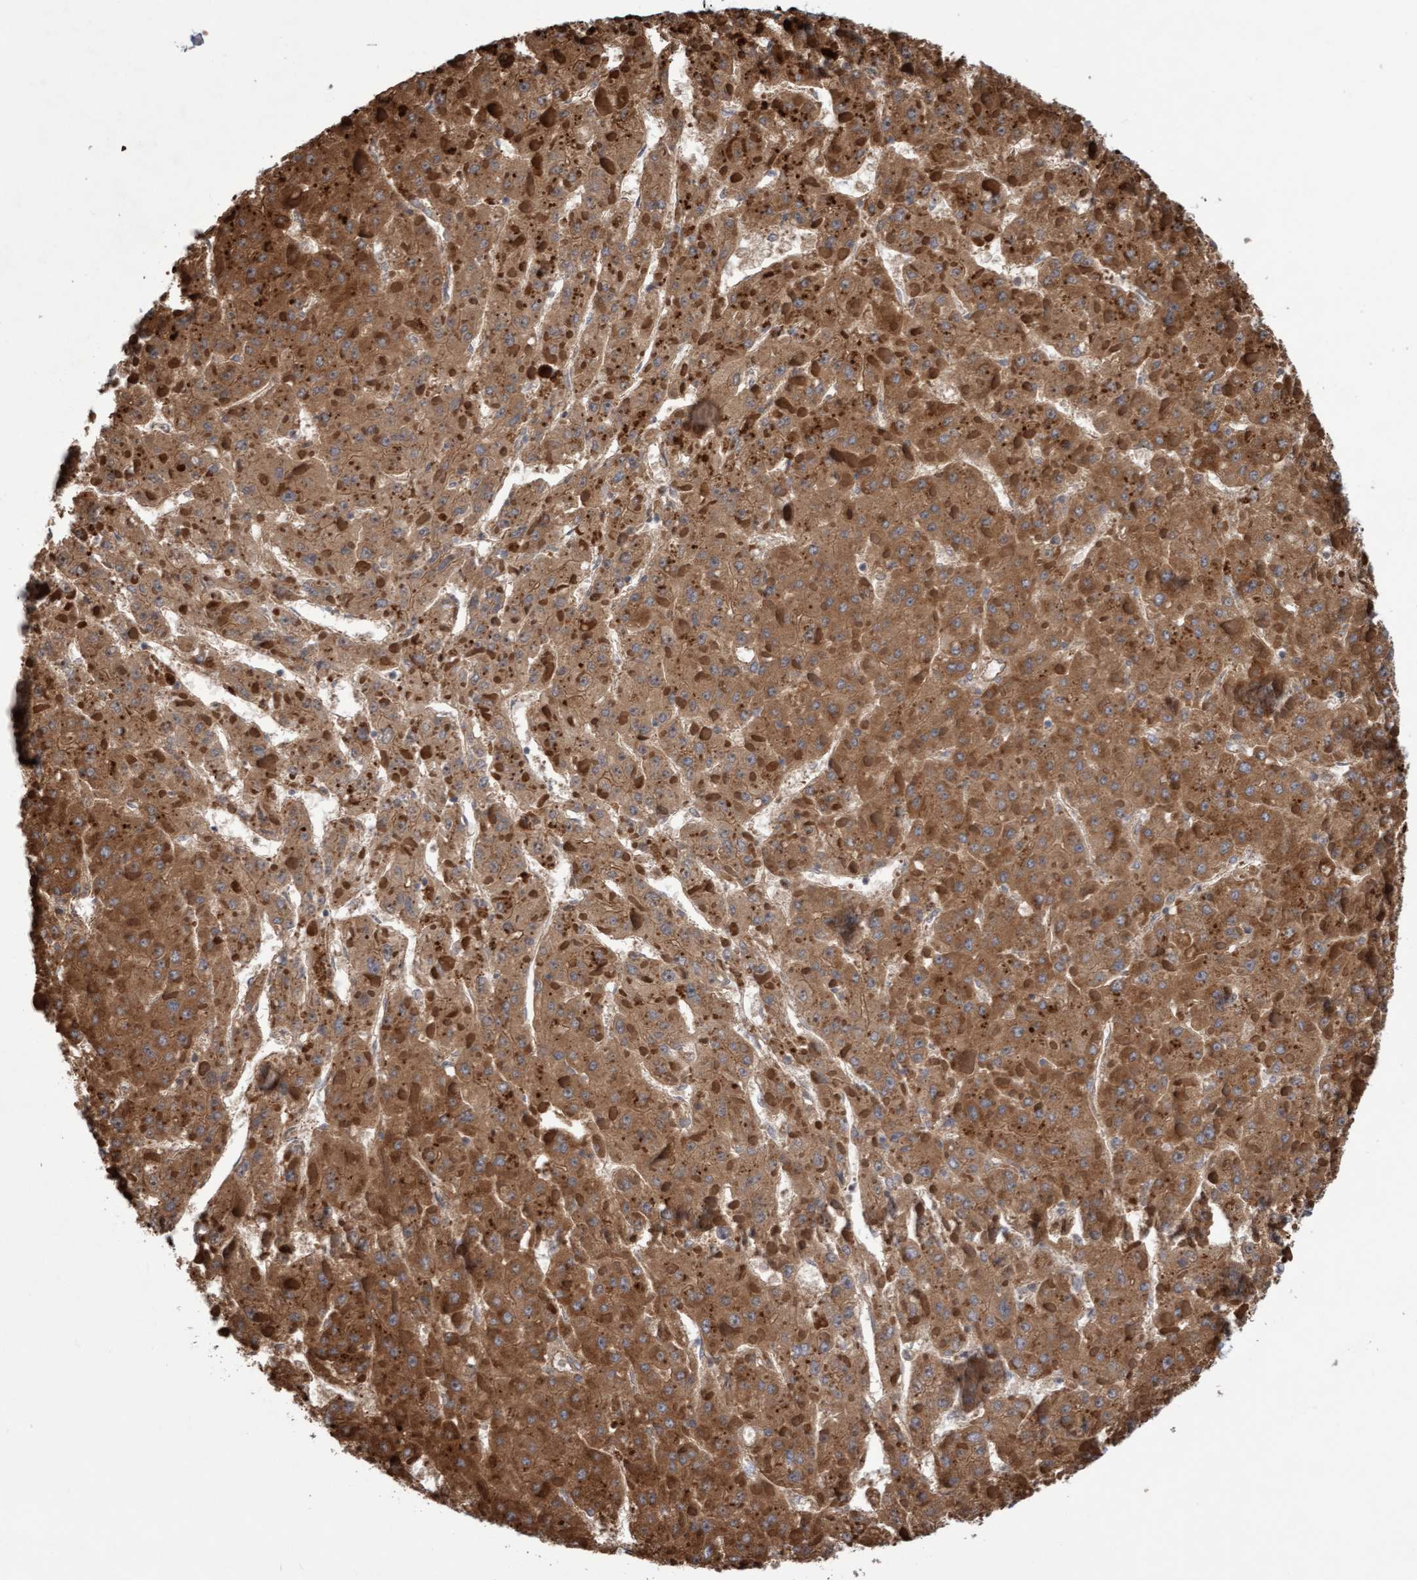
{"staining": {"intensity": "moderate", "quantity": ">75%", "location": "cytoplasmic/membranous"}, "tissue": "liver cancer", "cell_type": "Tumor cells", "image_type": "cancer", "snomed": [{"axis": "morphology", "description": "Carcinoma, Hepatocellular, NOS"}, {"axis": "topography", "description": "Liver"}], "caption": "A brown stain labels moderate cytoplasmic/membranous positivity of a protein in liver cancer tumor cells. The staining was performed using DAB (3,3'-diaminobenzidine) to visualize the protein expression in brown, while the nuclei were stained in blue with hematoxylin (Magnification: 20x).", "gene": "PECR", "patient": {"sex": "female", "age": 73}}